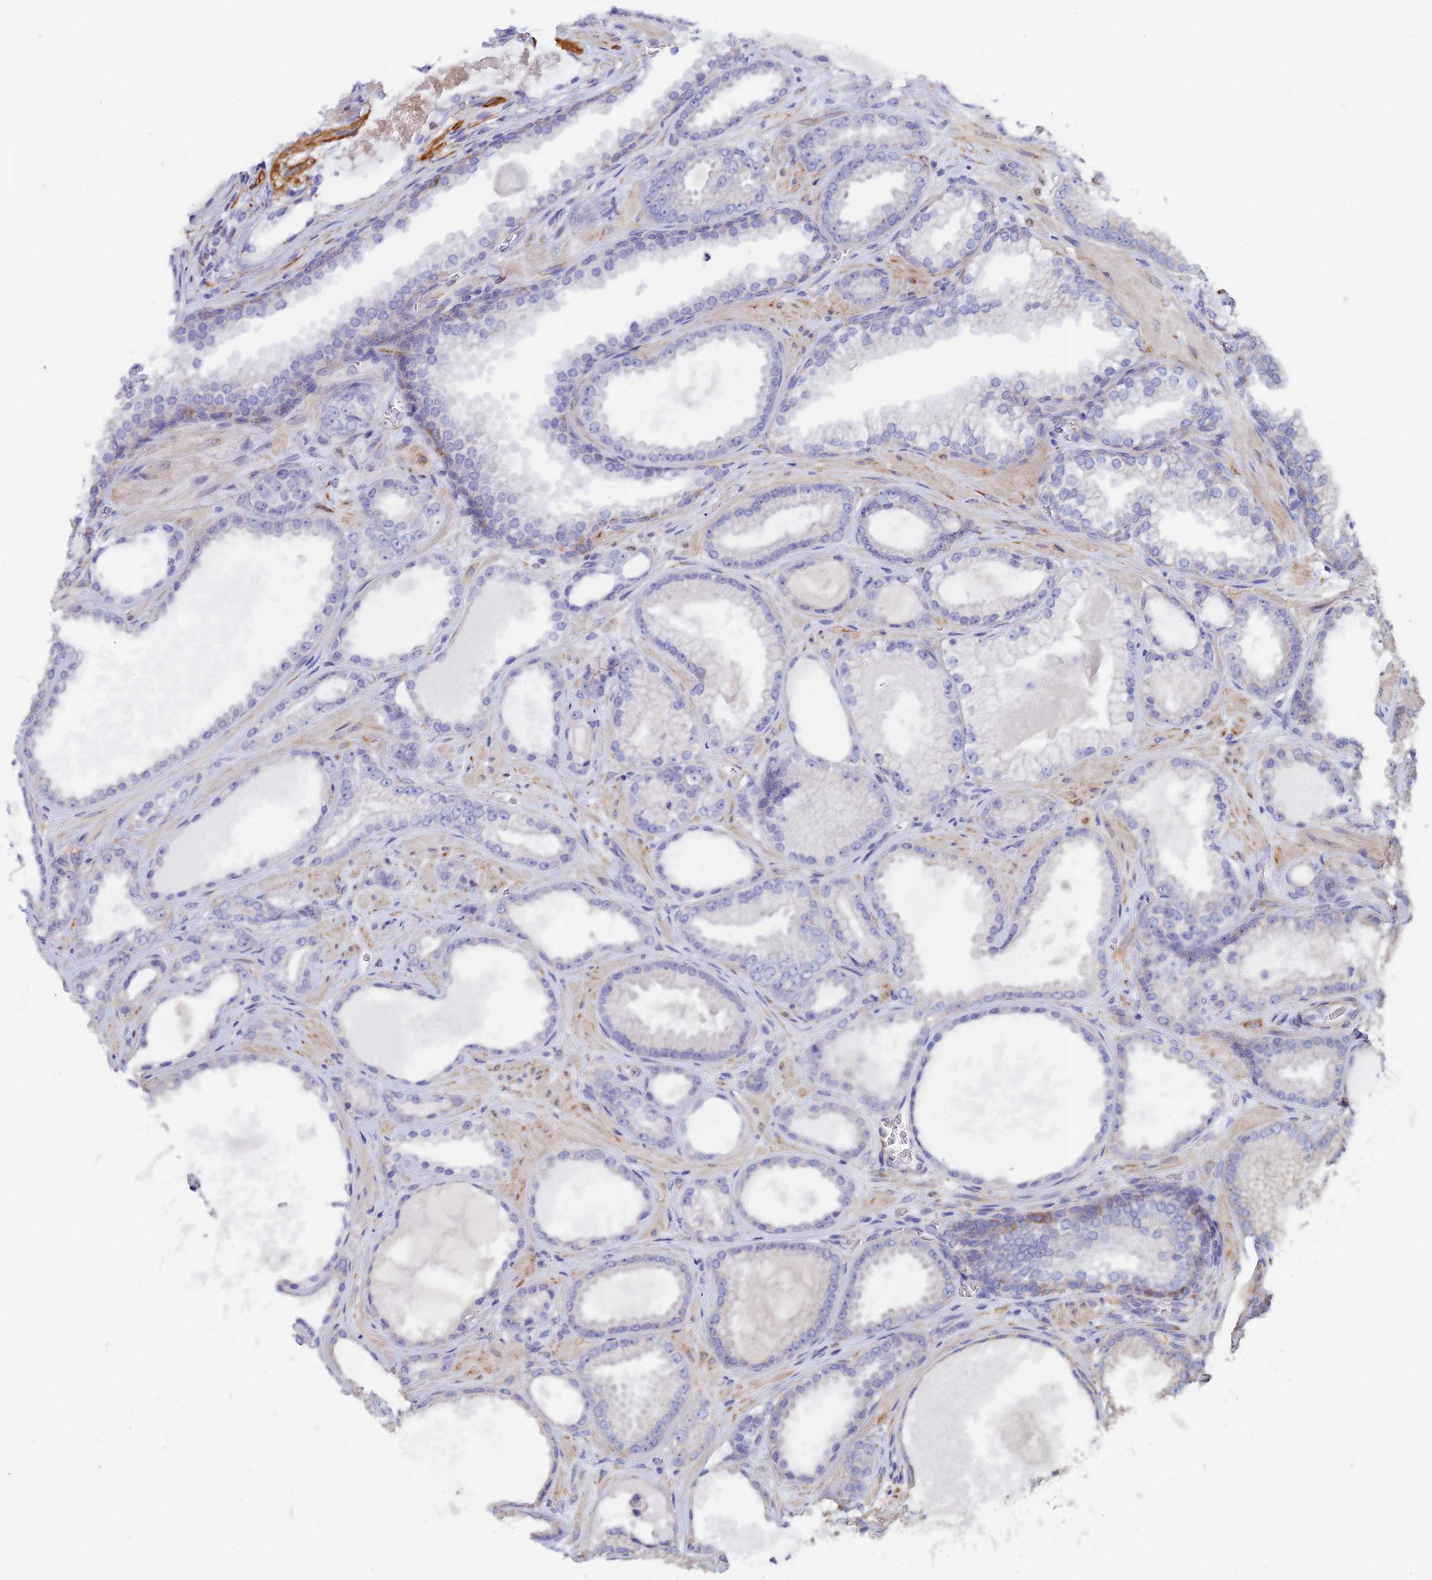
{"staining": {"intensity": "negative", "quantity": "none", "location": "none"}, "tissue": "prostate cancer", "cell_type": "Tumor cells", "image_type": "cancer", "snomed": [{"axis": "morphology", "description": "Adenocarcinoma, Low grade"}, {"axis": "topography", "description": "Prostate"}], "caption": "Protein analysis of prostate low-grade adenocarcinoma shows no significant positivity in tumor cells.", "gene": "PCDHA5", "patient": {"sex": "male", "age": 57}}